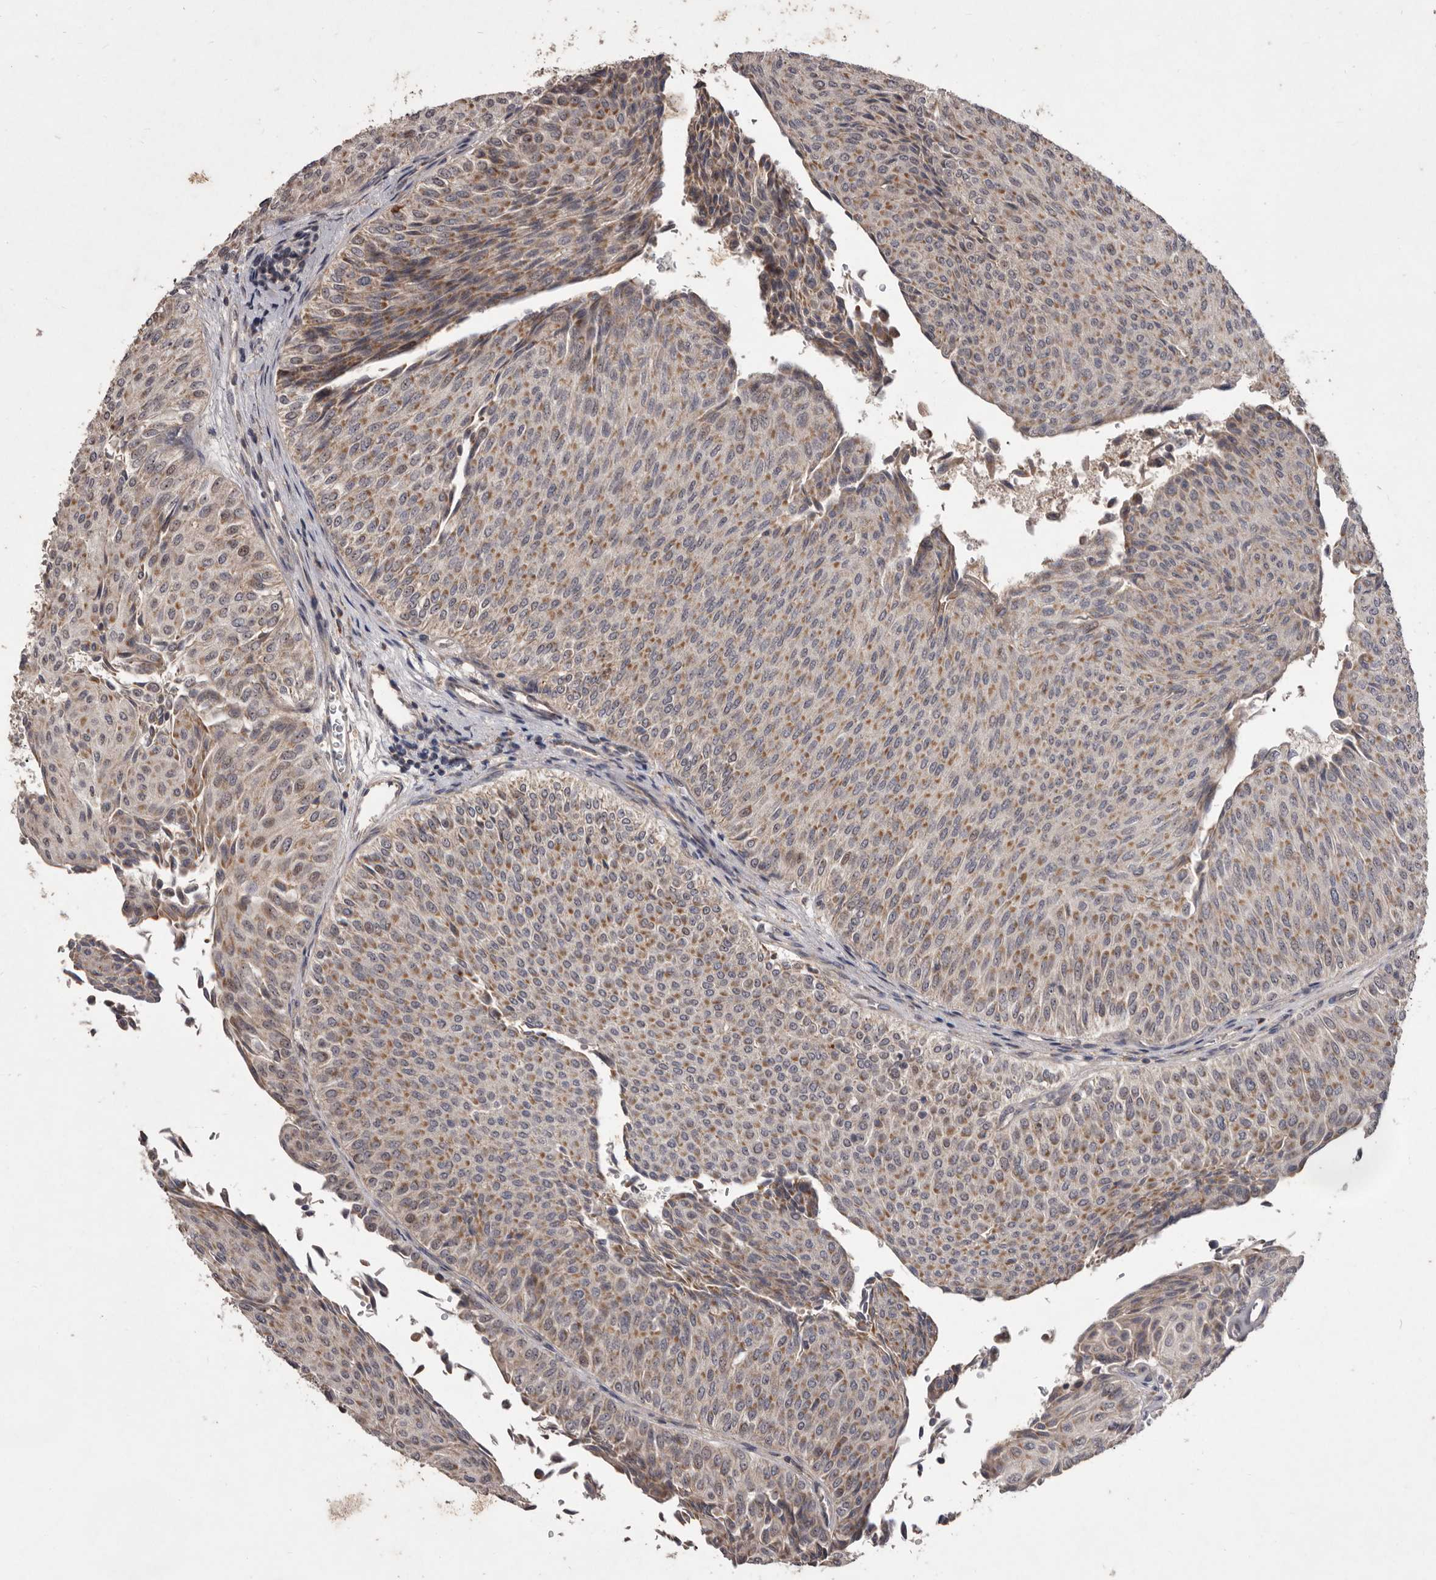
{"staining": {"intensity": "moderate", "quantity": ">75%", "location": "cytoplasmic/membranous,nuclear"}, "tissue": "urothelial cancer", "cell_type": "Tumor cells", "image_type": "cancer", "snomed": [{"axis": "morphology", "description": "Urothelial carcinoma, Low grade"}, {"axis": "topography", "description": "Urinary bladder"}], "caption": "Urothelial cancer was stained to show a protein in brown. There is medium levels of moderate cytoplasmic/membranous and nuclear expression in about >75% of tumor cells.", "gene": "FLAD1", "patient": {"sex": "male", "age": 78}}